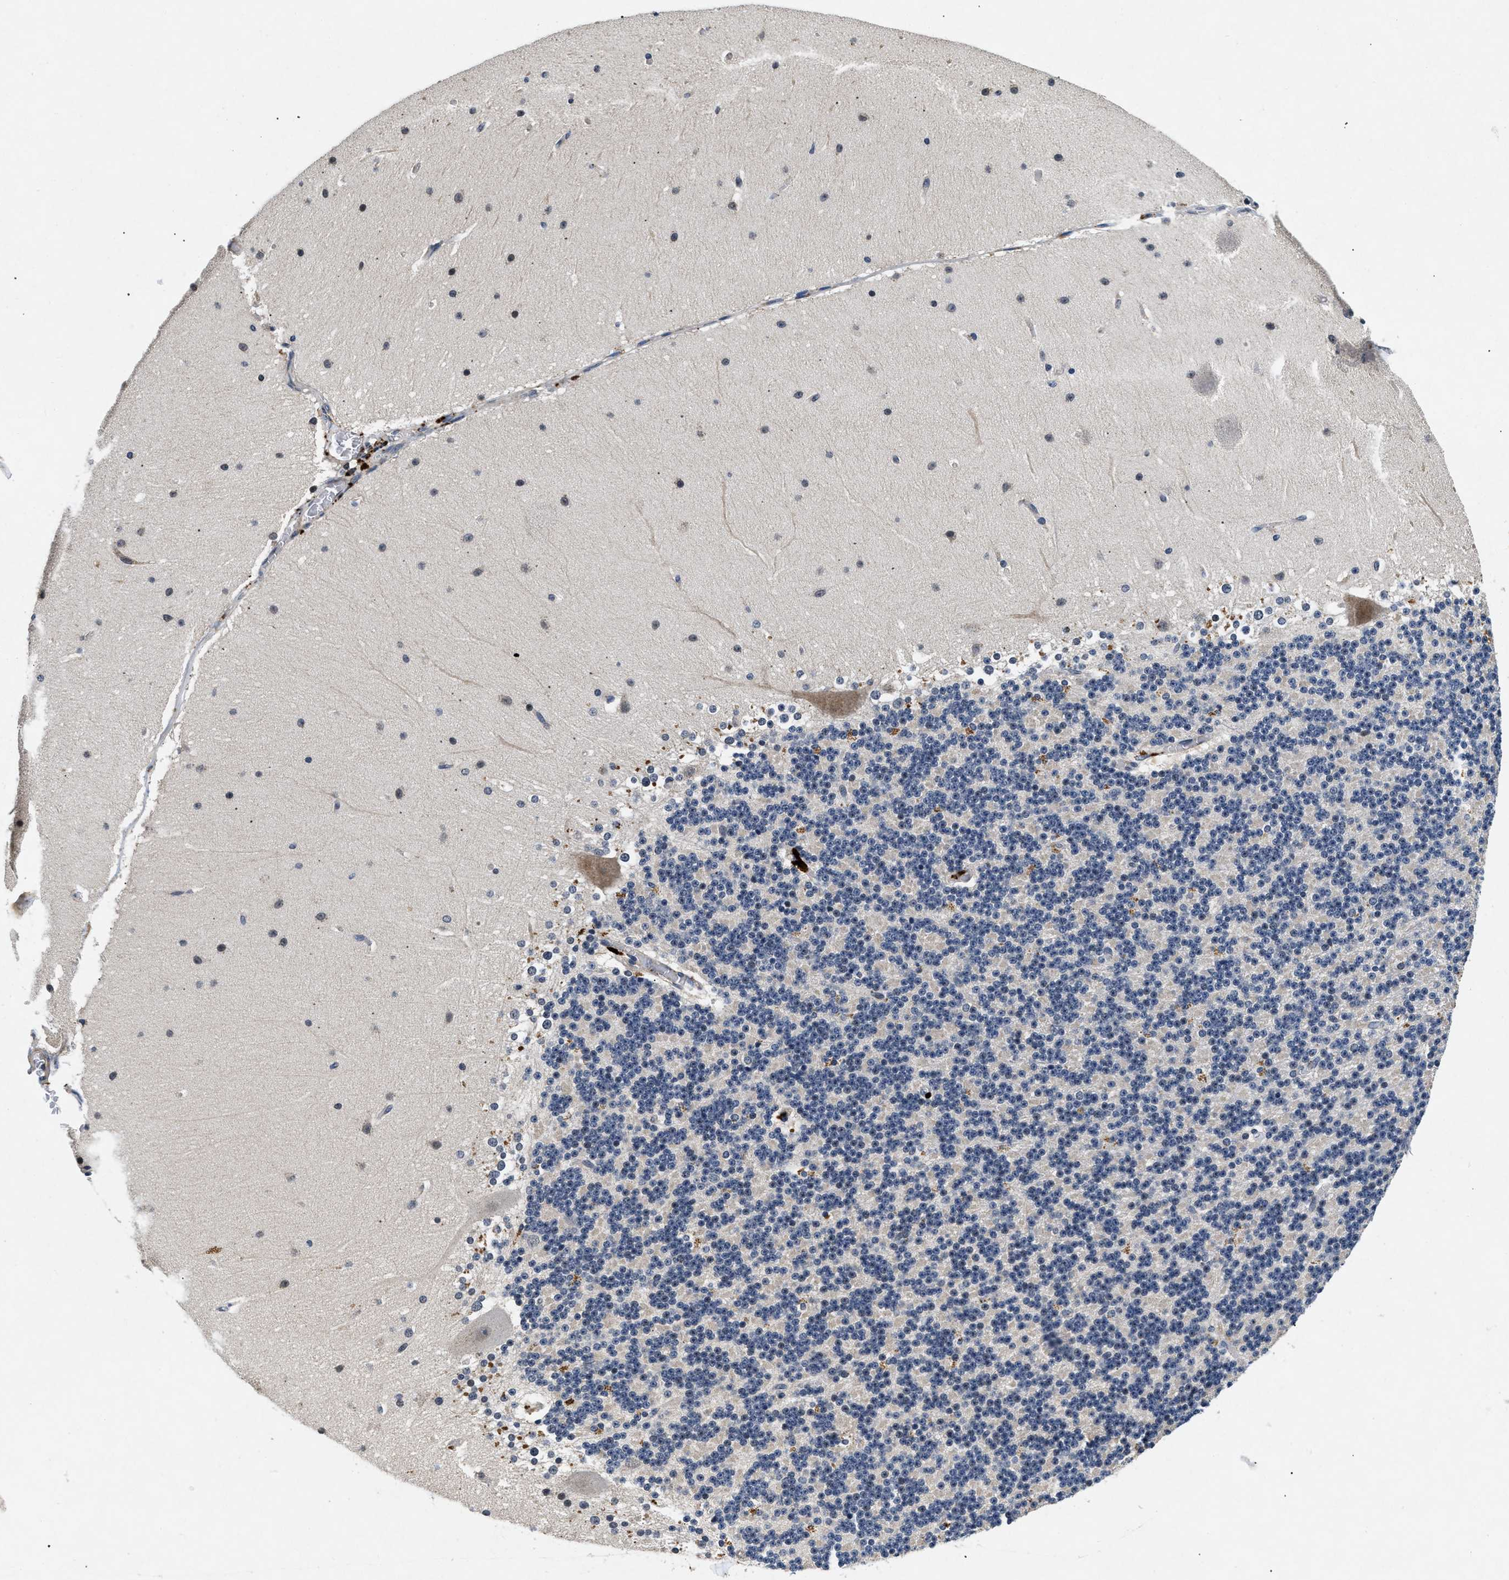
{"staining": {"intensity": "negative", "quantity": "none", "location": "none"}, "tissue": "cerebellum", "cell_type": "Cells in granular layer", "image_type": "normal", "snomed": [{"axis": "morphology", "description": "Normal tissue, NOS"}, {"axis": "topography", "description": "Cerebellum"}], "caption": "This is a histopathology image of IHC staining of normal cerebellum, which shows no expression in cells in granular layer.", "gene": "PDP1", "patient": {"sex": "female", "age": 19}}